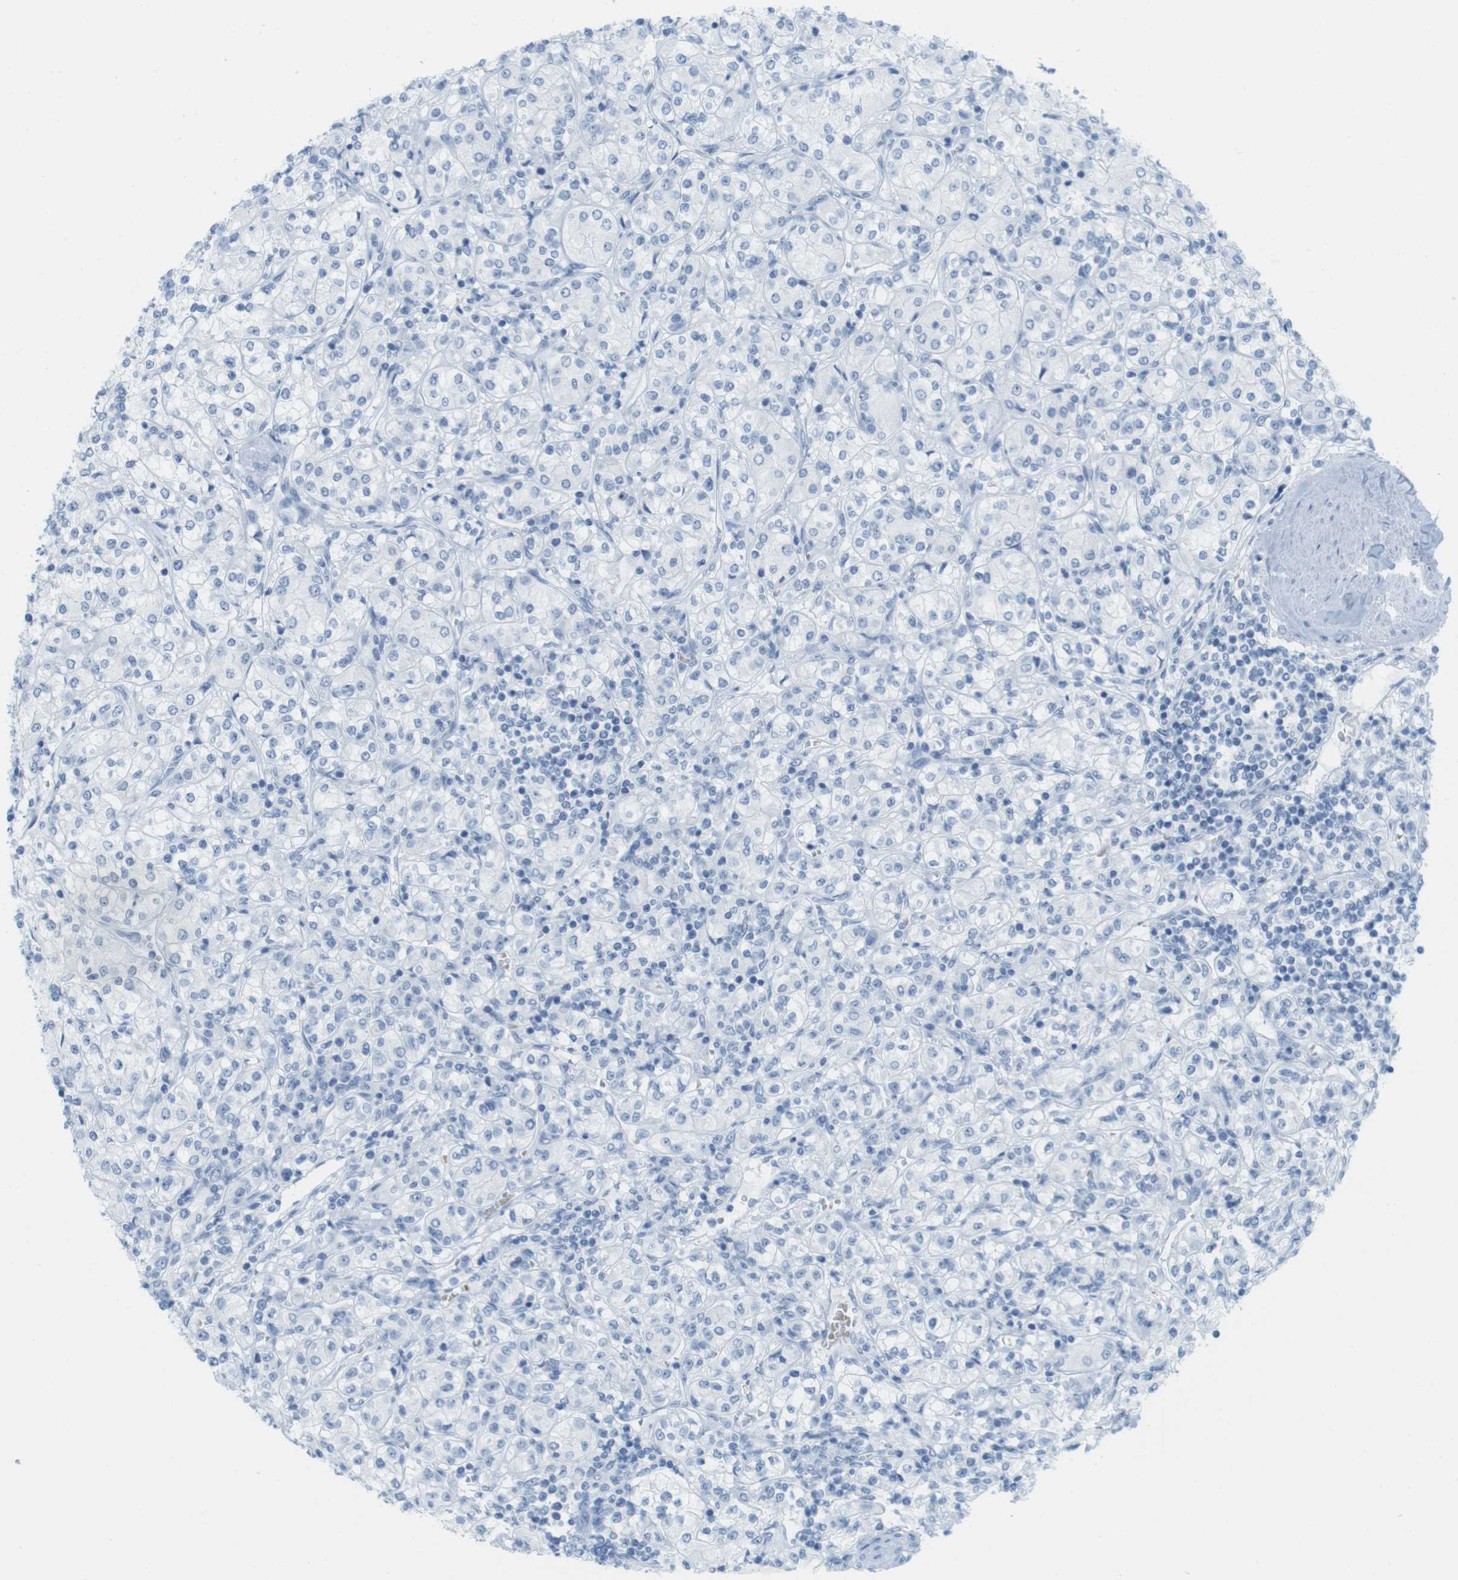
{"staining": {"intensity": "negative", "quantity": "none", "location": "none"}, "tissue": "renal cancer", "cell_type": "Tumor cells", "image_type": "cancer", "snomed": [{"axis": "morphology", "description": "Adenocarcinoma, NOS"}, {"axis": "topography", "description": "Kidney"}], "caption": "A high-resolution micrograph shows IHC staining of renal cancer (adenocarcinoma), which reveals no significant expression in tumor cells.", "gene": "TNNT2", "patient": {"sex": "male", "age": 77}}